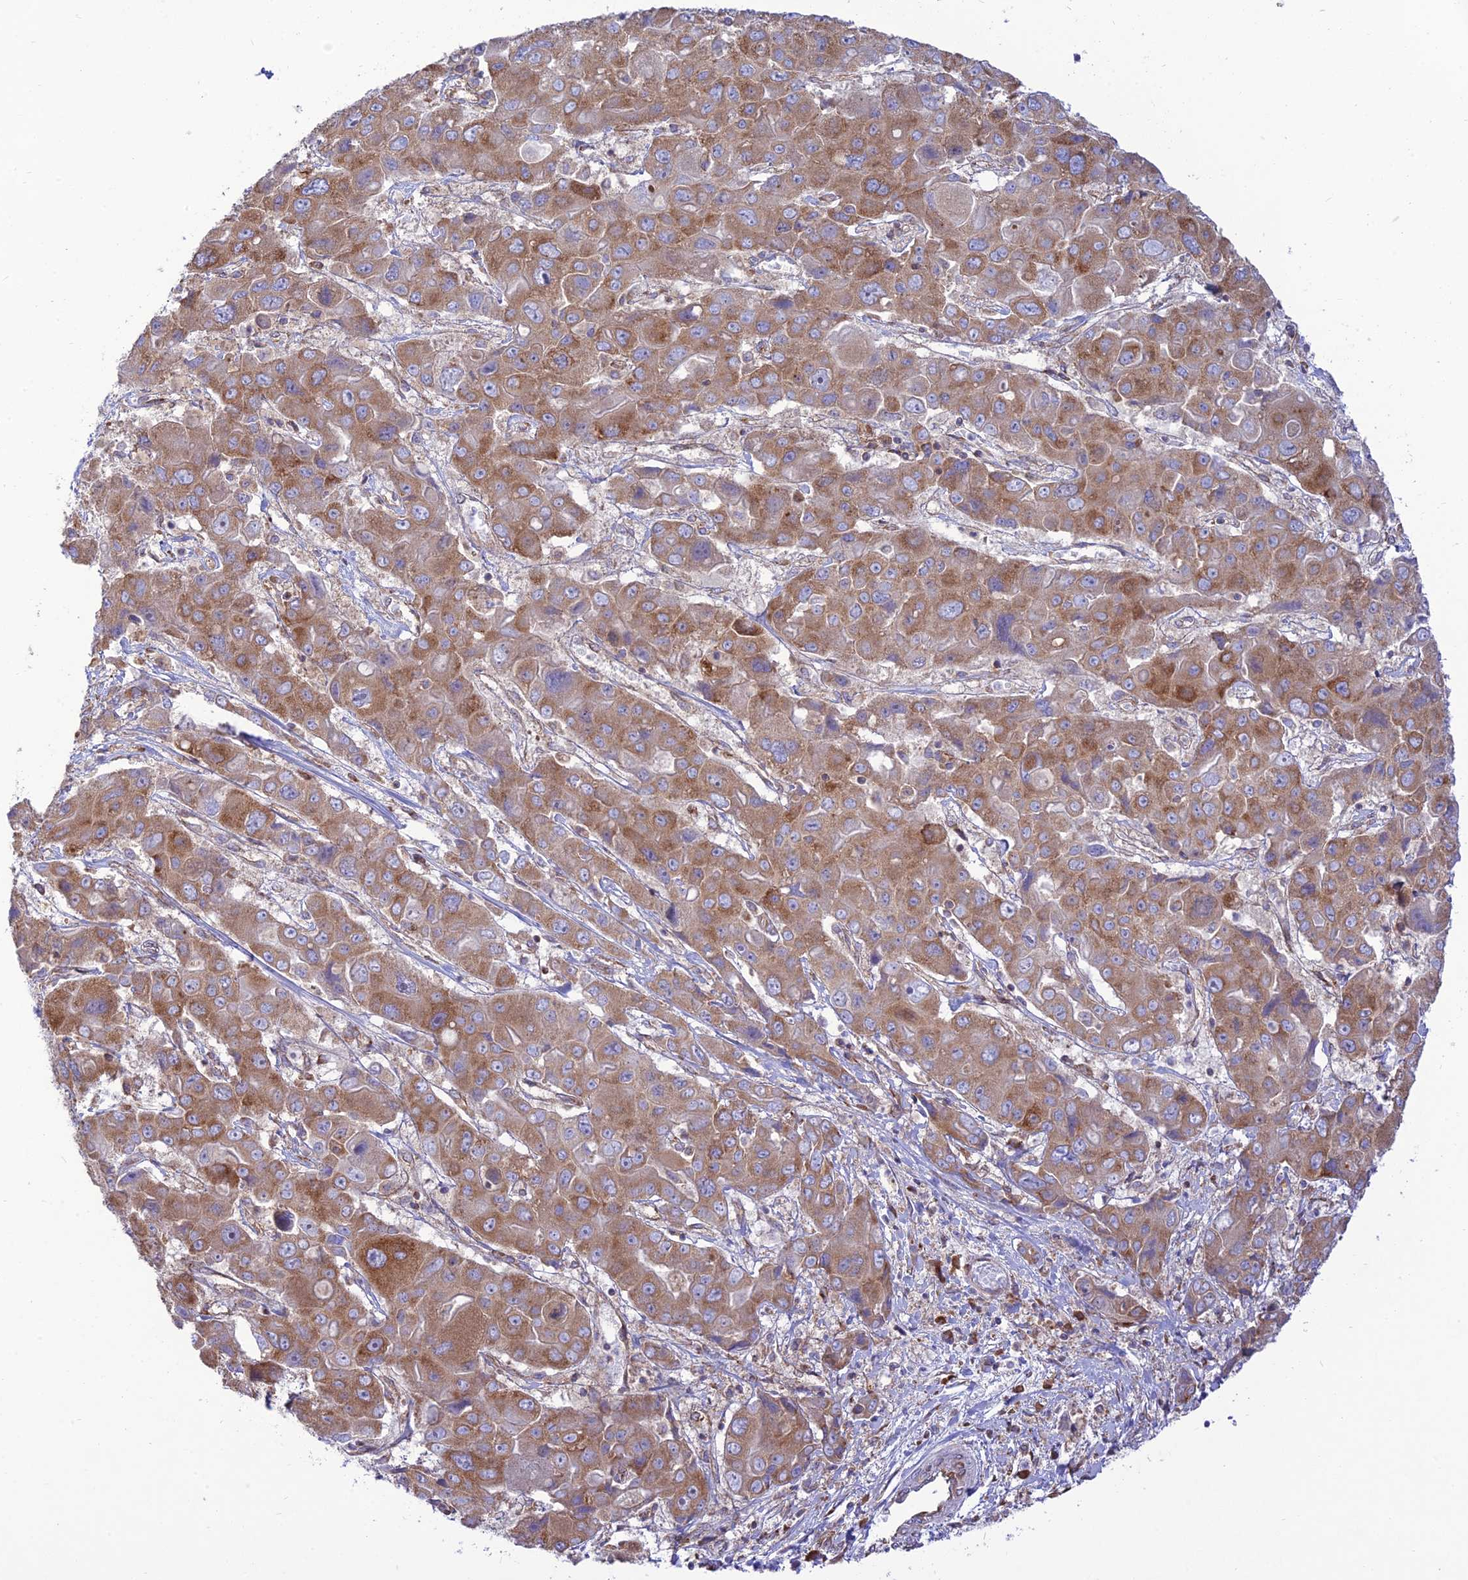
{"staining": {"intensity": "moderate", "quantity": ">75%", "location": "cytoplasmic/membranous"}, "tissue": "liver cancer", "cell_type": "Tumor cells", "image_type": "cancer", "snomed": [{"axis": "morphology", "description": "Cholangiocarcinoma"}, {"axis": "topography", "description": "Liver"}], "caption": "About >75% of tumor cells in liver cancer exhibit moderate cytoplasmic/membranous protein positivity as visualized by brown immunohistochemical staining.", "gene": "PIMREG", "patient": {"sex": "male", "age": 67}}